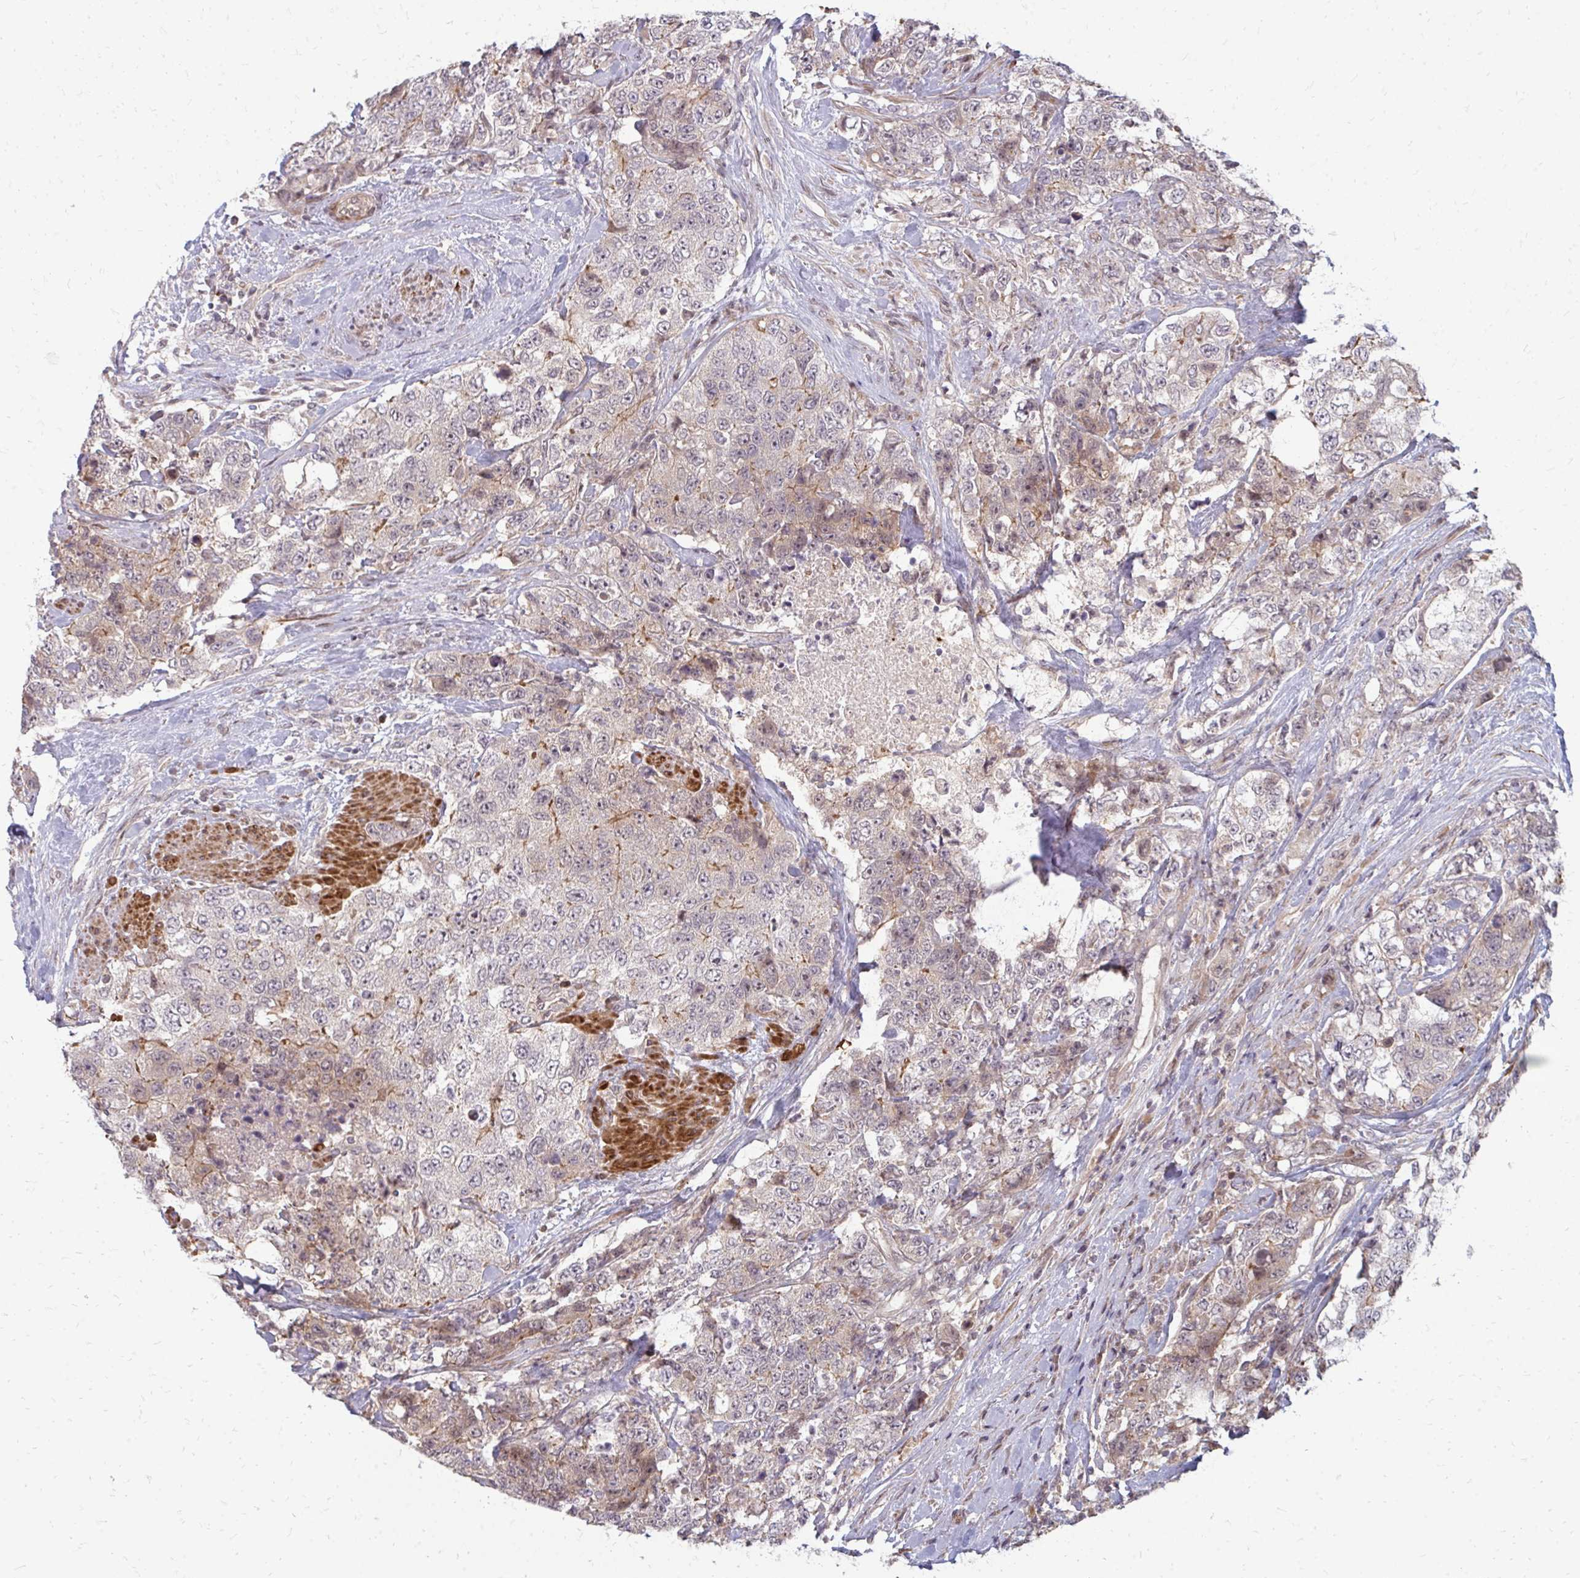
{"staining": {"intensity": "weak", "quantity": "<25%", "location": "cytoplasmic/membranous"}, "tissue": "urothelial cancer", "cell_type": "Tumor cells", "image_type": "cancer", "snomed": [{"axis": "morphology", "description": "Urothelial carcinoma, High grade"}, {"axis": "topography", "description": "Urinary bladder"}], "caption": "A photomicrograph of urothelial carcinoma (high-grade) stained for a protein displays no brown staining in tumor cells. (Brightfield microscopy of DAB (3,3'-diaminobenzidine) immunohistochemistry at high magnification).", "gene": "ZNF285", "patient": {"sex": "female", "age": 78}}